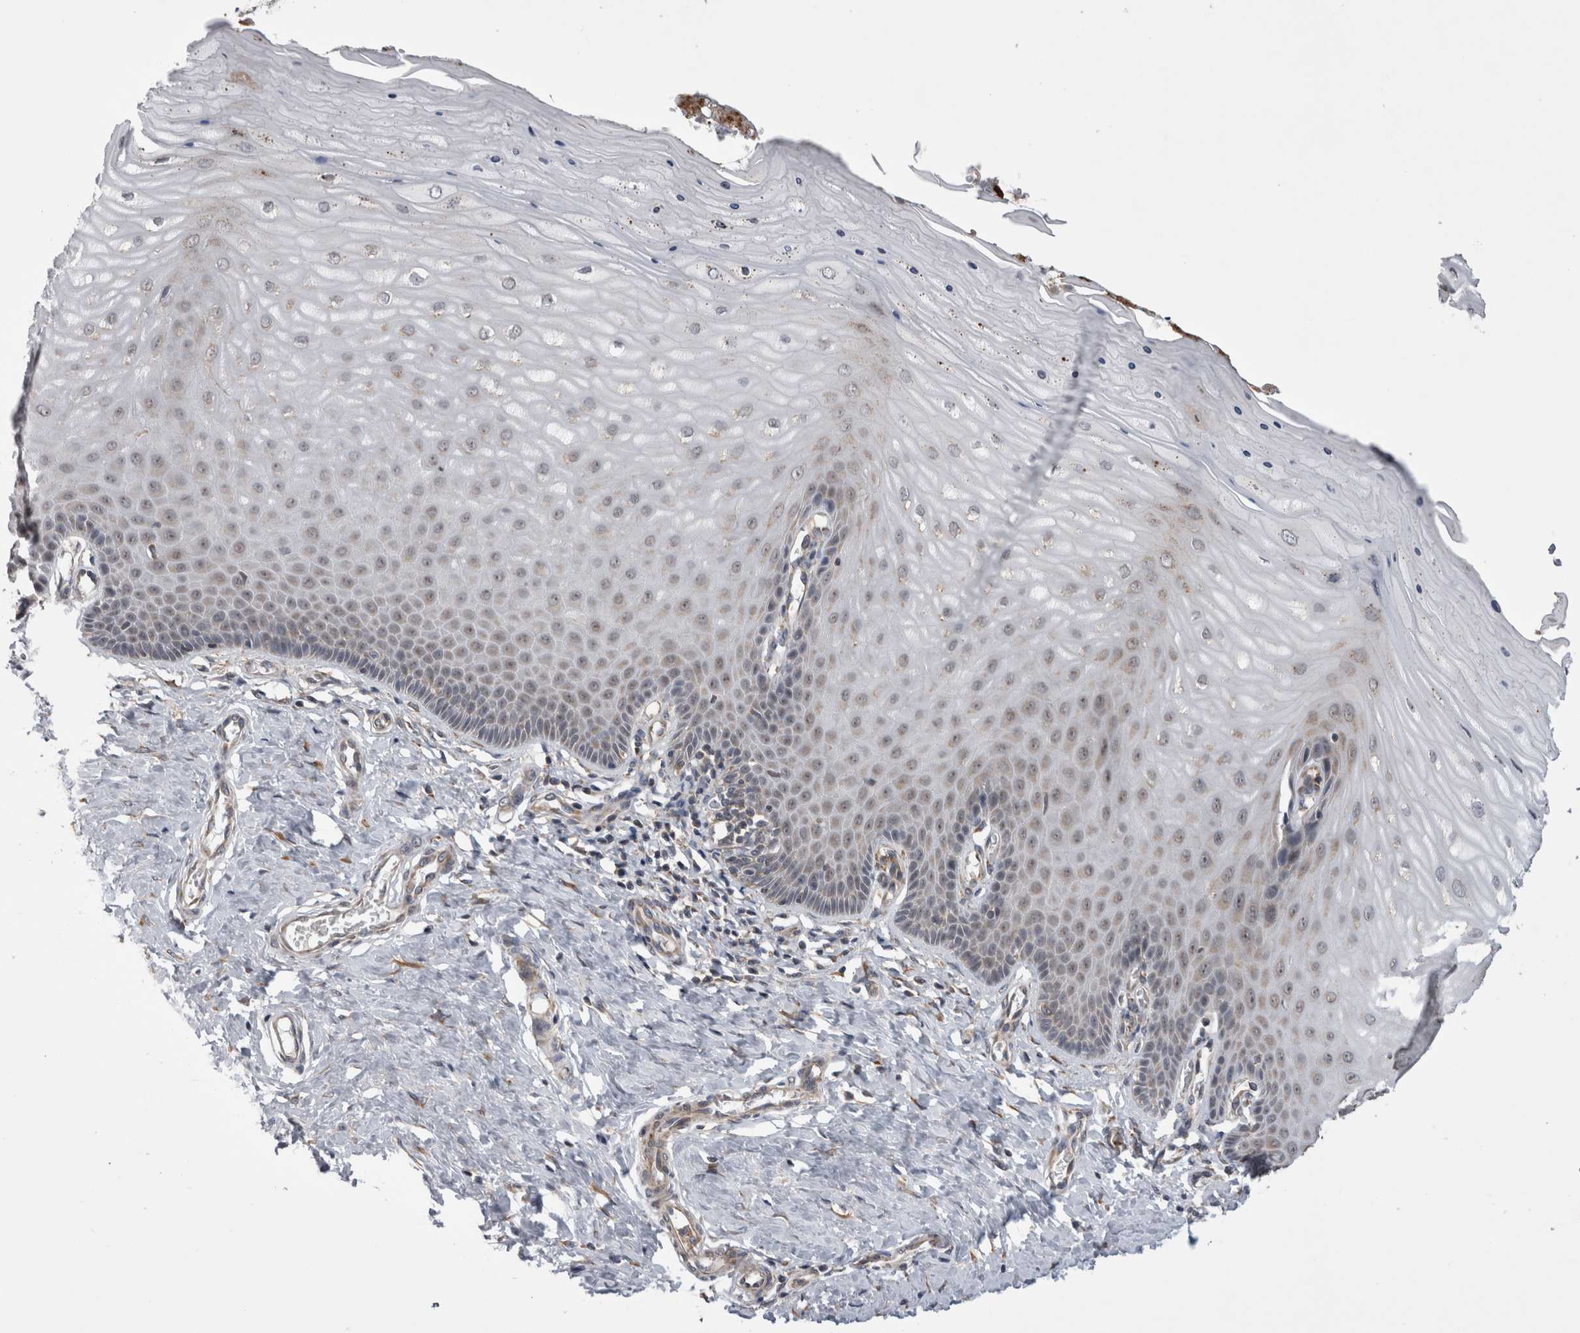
{"staining": {"intensity": "weak", "quantity": "<25%", "location": "cytoplasmic/membranous"}, "tissue": "cervix", "cell_type": "Glandular cells", "image_type": "normal", "snomed": [{"axis": "morphology", "description": "Normal tissue, NOS"}, {"axis": "topography", "description": "Cervix"}], "caption": "This photomicrograph is of benign cervix stained with IHC to label a protein in brown with the nuclei are counter-stained blue. There is no staining in glandular cells. Nuclei are stained in blue.", "gene": "ARHGAP29", "patient": {"sex": "female", "age": 55}}